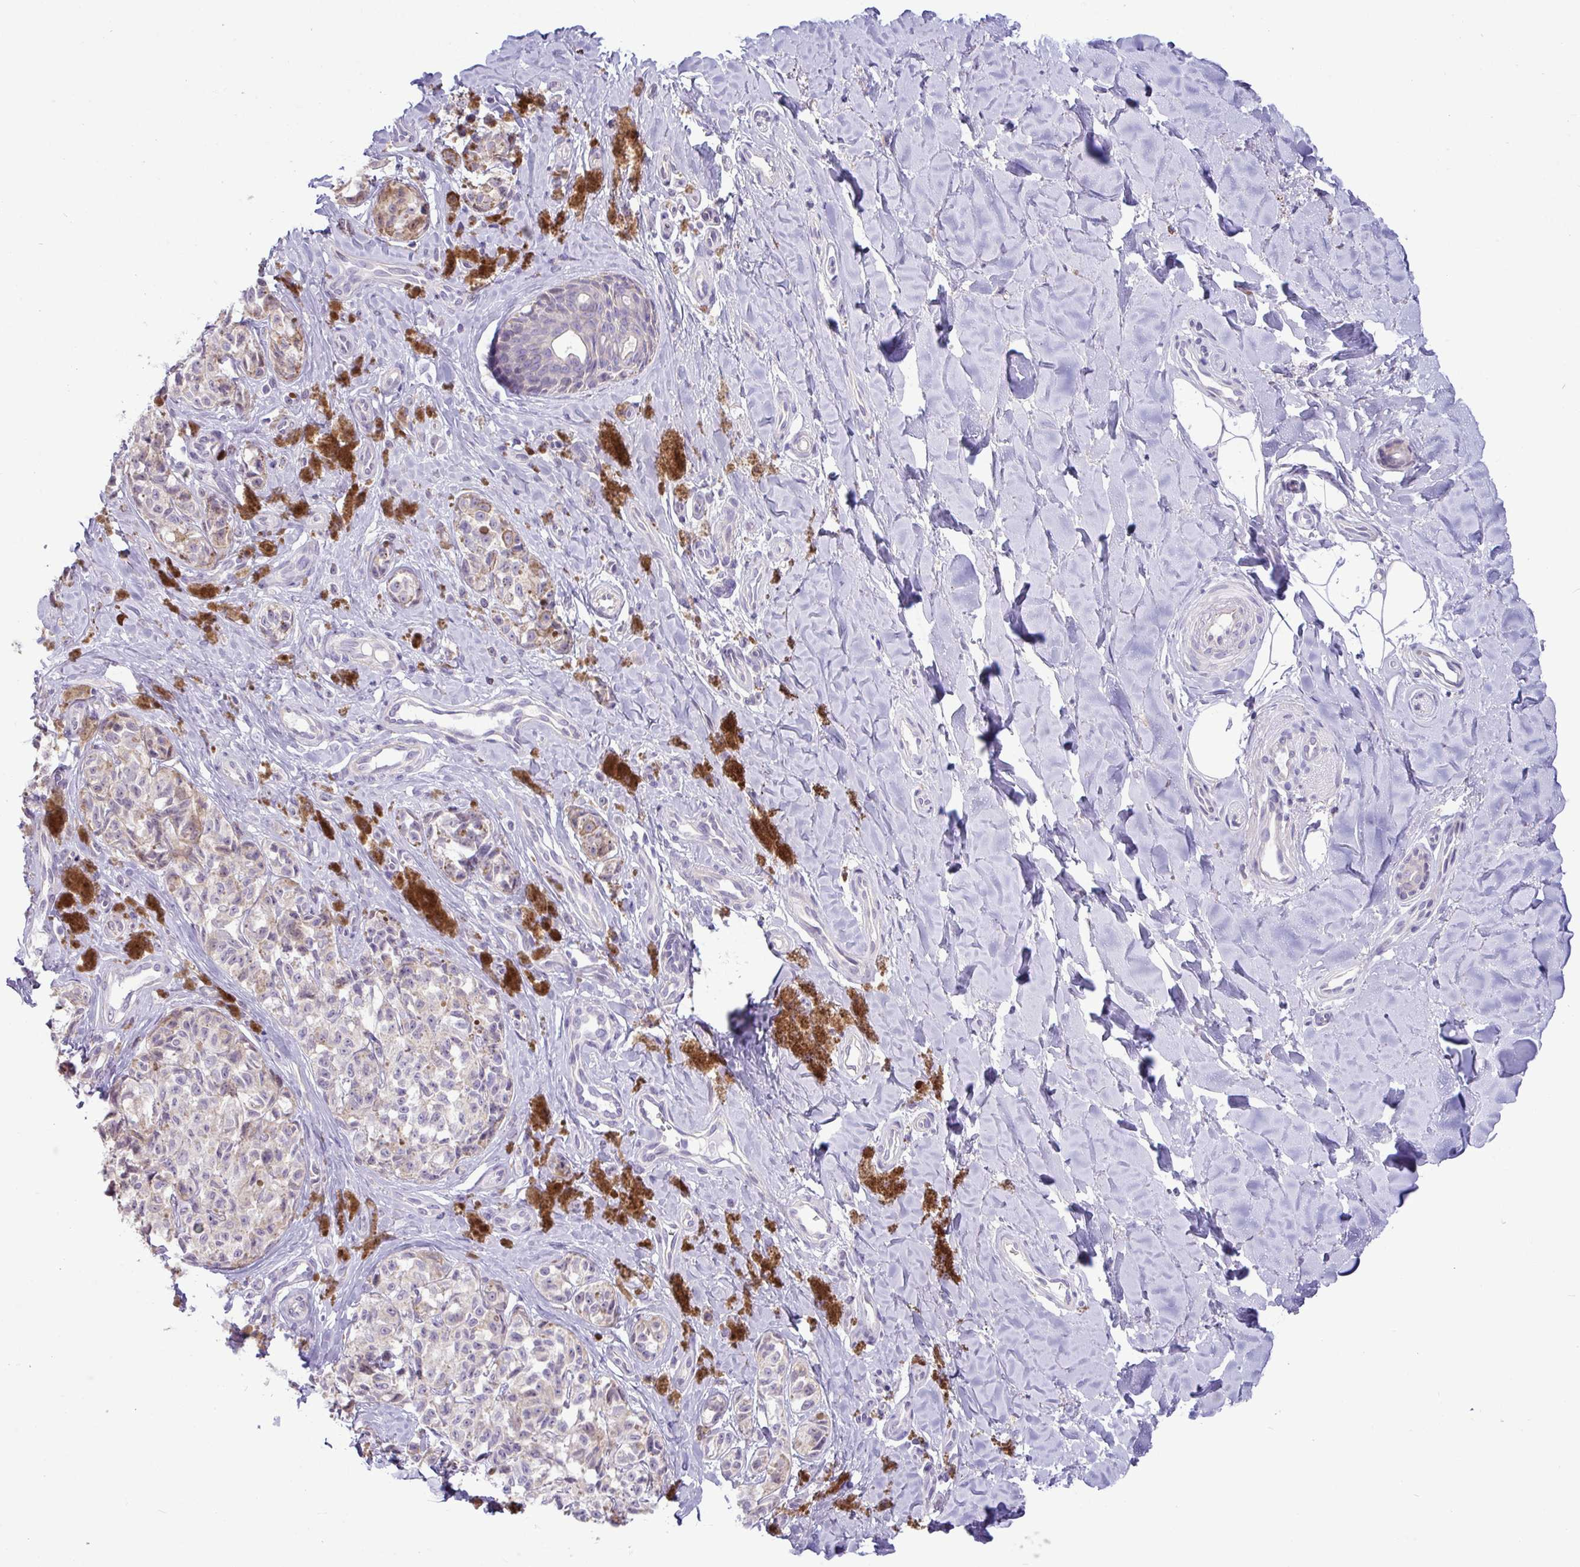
{"staining": {"intensity": "negative", "quantity": "none", "location": "none"}, "tissue": "melanoma", "cell_type": "Tumor cells", "image_type": "cancer", "snomed": [{"axis": "morphology", "description": "Malignant melanoma, NOS"}, {"axis": "topography", "description": "Skin"}], "caption": "The IHC photomicrograph has no significant expression in tumor cells of malignant melanoma tissue. (Stains: DAB immunohistochemistry with hematoxylin counter stain, Microscopy: brightfield microscopy at high magnification).", "gene": "IRGC", "patient": {"sex": "female", "age": 65}}